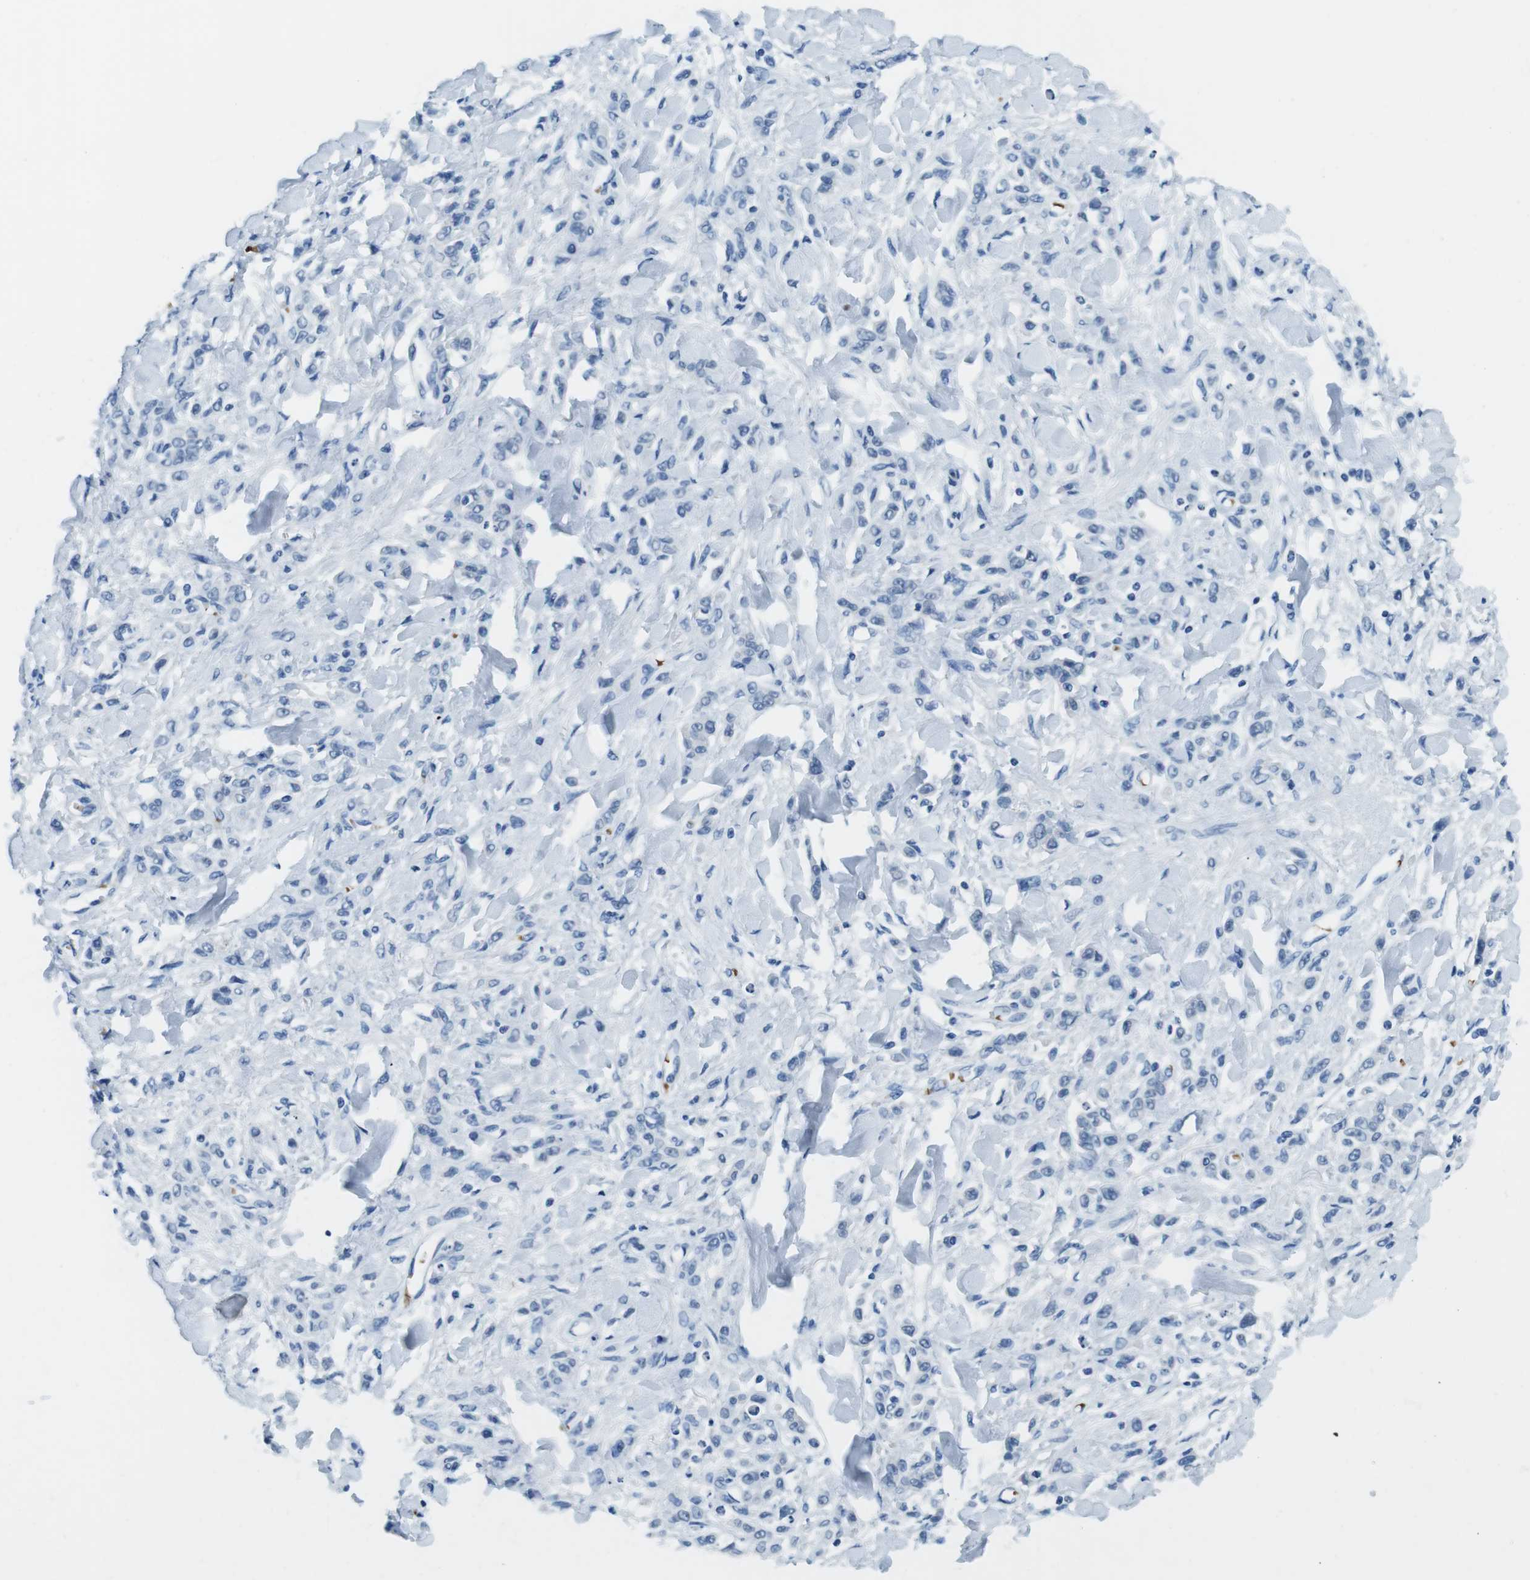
{"staining": {"intensity": "negative", "quantity": "none", "location": "none"}, "tissue": "stomach cancer", "cell_type": "Tumor cells", "image_type": "cancer", "snomed": [{"axis": "morphology", "description": "Normal tissue, NOS"}, {"axis": "morphology", "description": "Adenocarcinoma, NOS"}, {"axis": "topography", "description": "Stomach"}], "caption": "The photomicrograph displays no staining of tumor cells in adenocarcinoma (stomach). Nuclei are stained in blue.", "gene": "TFAP2C", "patient": {"sex": "male", "age": 82}}